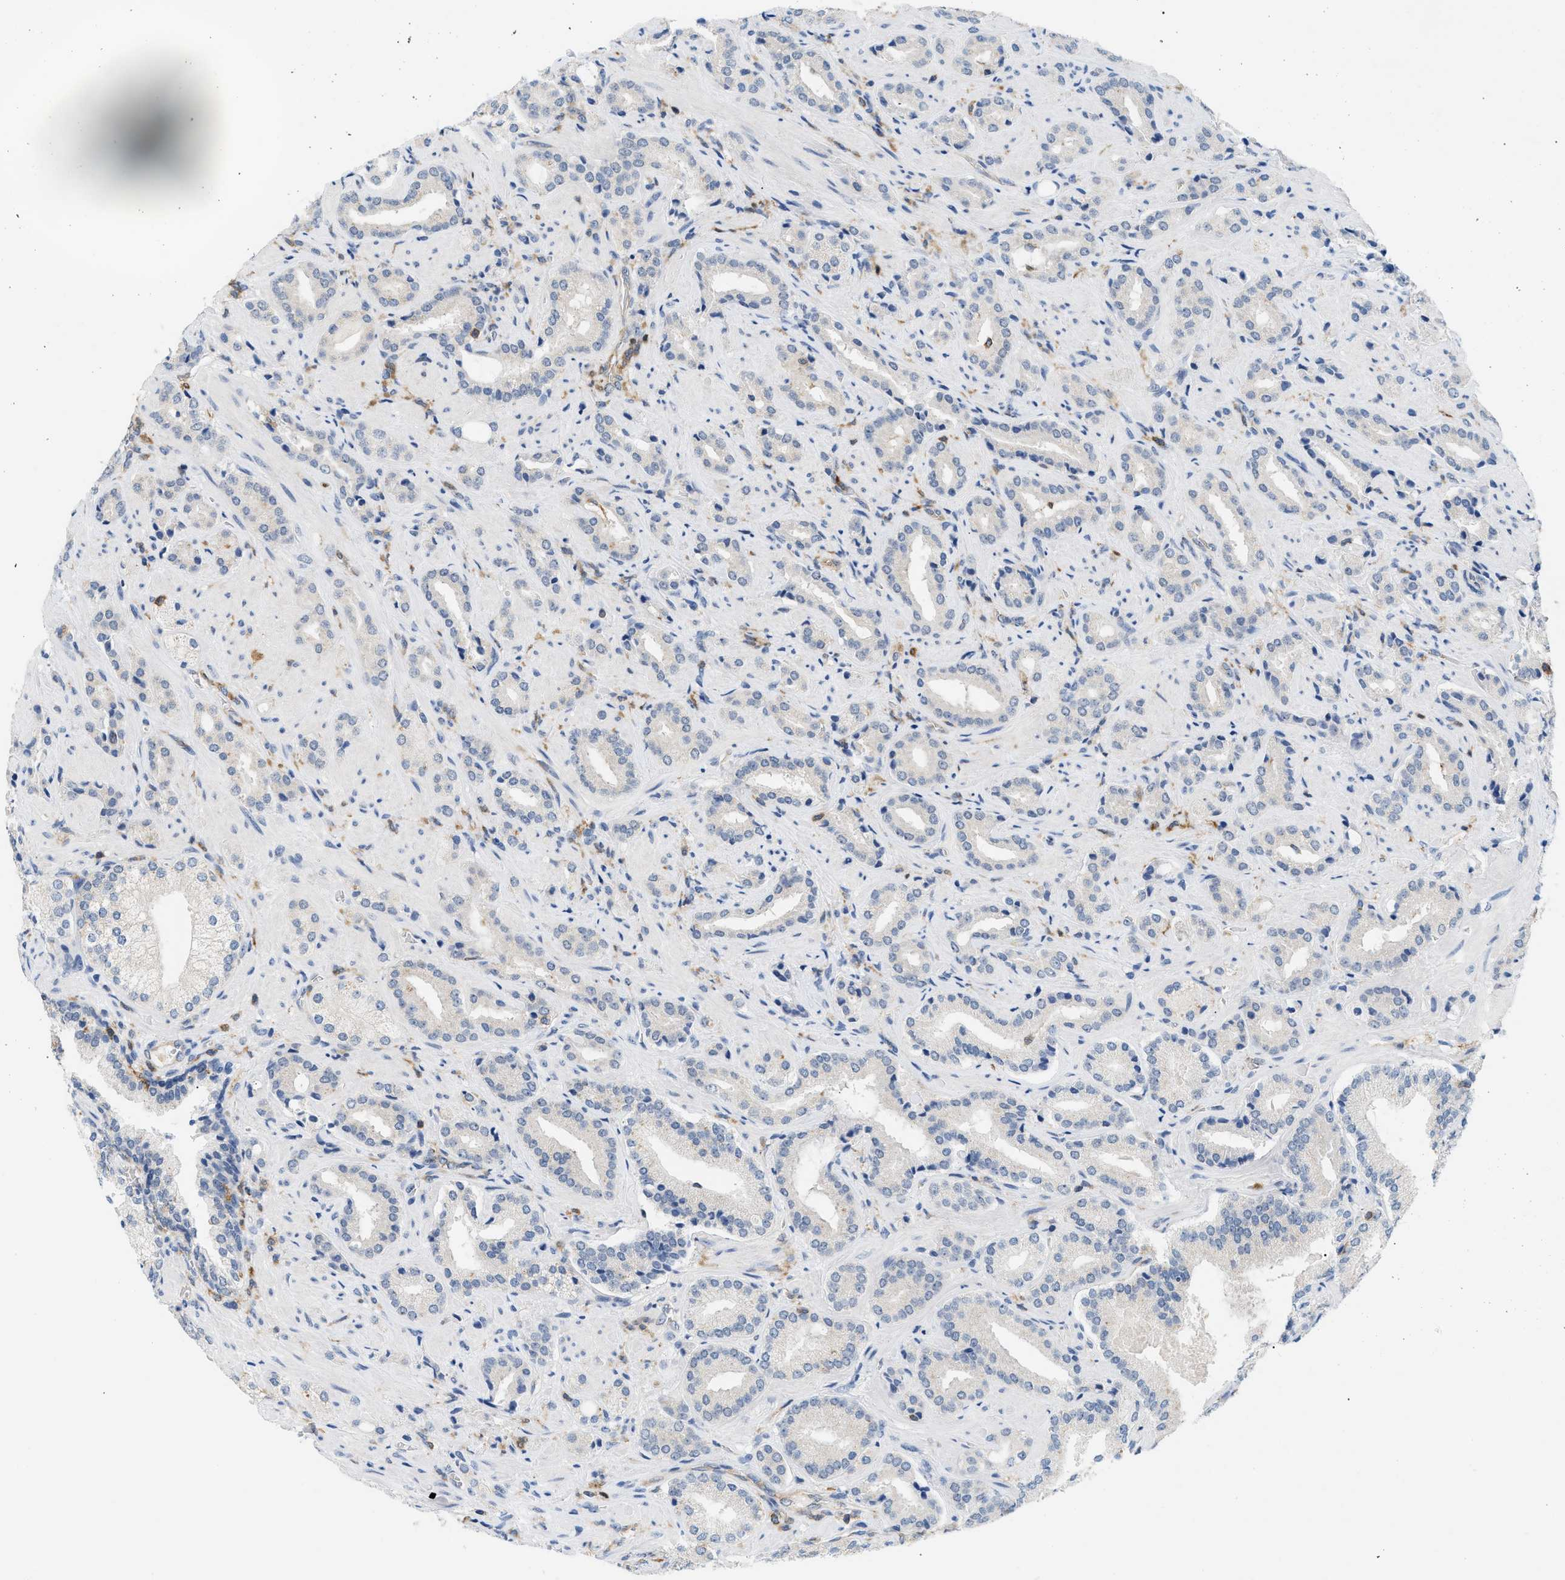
{"staining": {"intensity": "negative", "quantity": "none", "location": "none"}, "tissue": "prostate cancer", "cell_type": "Tumor cells", "image_type": "cancer", "snomed": [{"axis": "morphology", "description": "Adenocarcinoma, High grade"}, {"axis": "topography", "description": "Prostate"}], "caption": "Prostate adenocarcinoma (high-grade) was stained to show a protein in brown. There is no significant staining in tumor cells.", "gene": "INPP5D", "patient": {"sex": "male", "age": 64}}